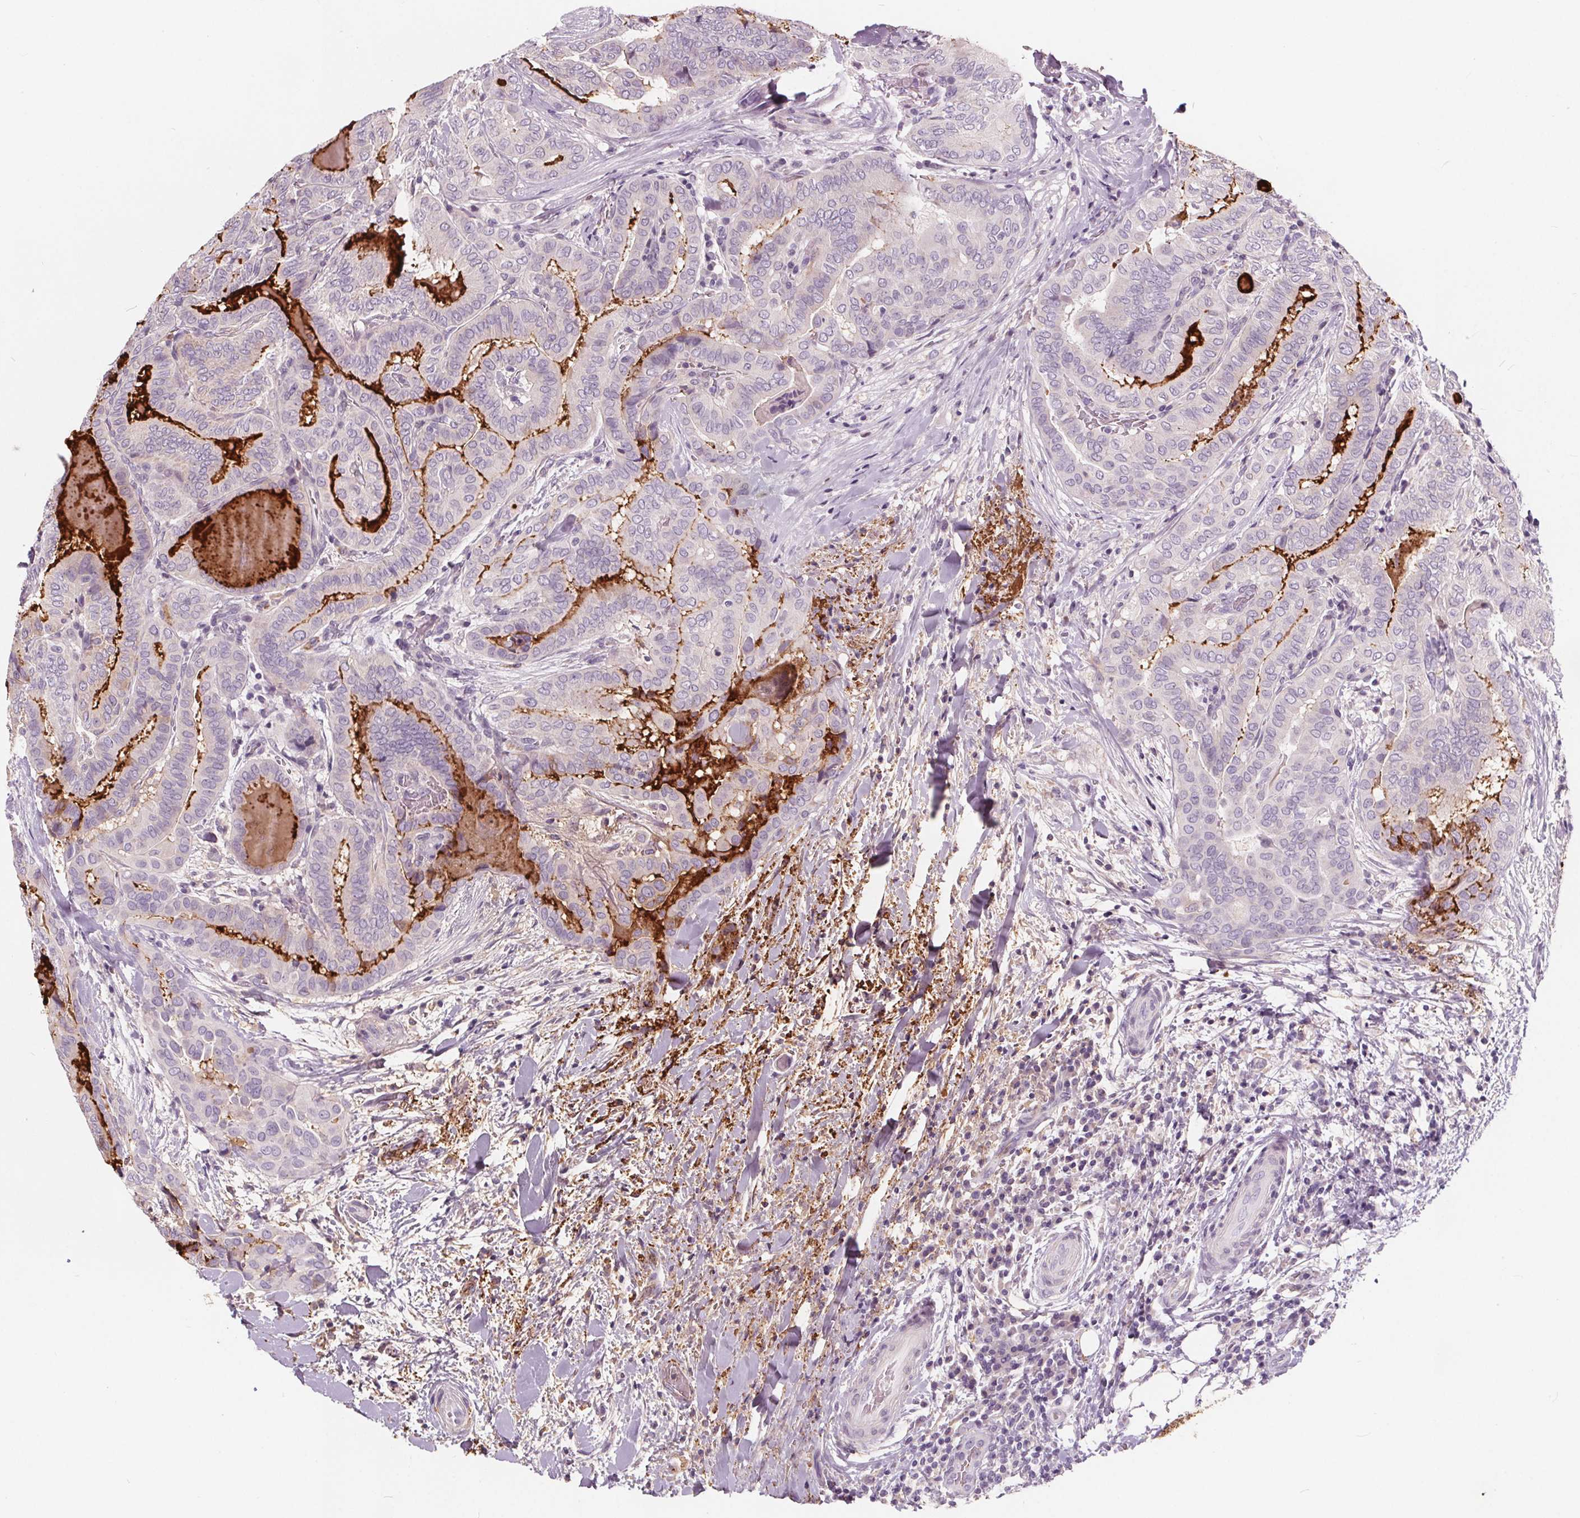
{"staining": {"intensity": "negative", "quantity": "none", "location": "none"}, "tissue": "thyroid cancer", "cell_type": "Tumor cells", "image_type": "cancer", "snomed": [{"axis": "morphology", "description": "Papillary adenocarcinoma, NOS"}, {"axis": "topography", "description": "Thyroid gland"}], "caption": "DAB immunohistochemical staining of thyroid cancer shows no significant positivity in tumor cells. (DAB (3,3'-diaminobenzidine) immunohistochemistry, high magnification).", "gene": "HAAO", "patient": {"sex": "female", "age": 61}}